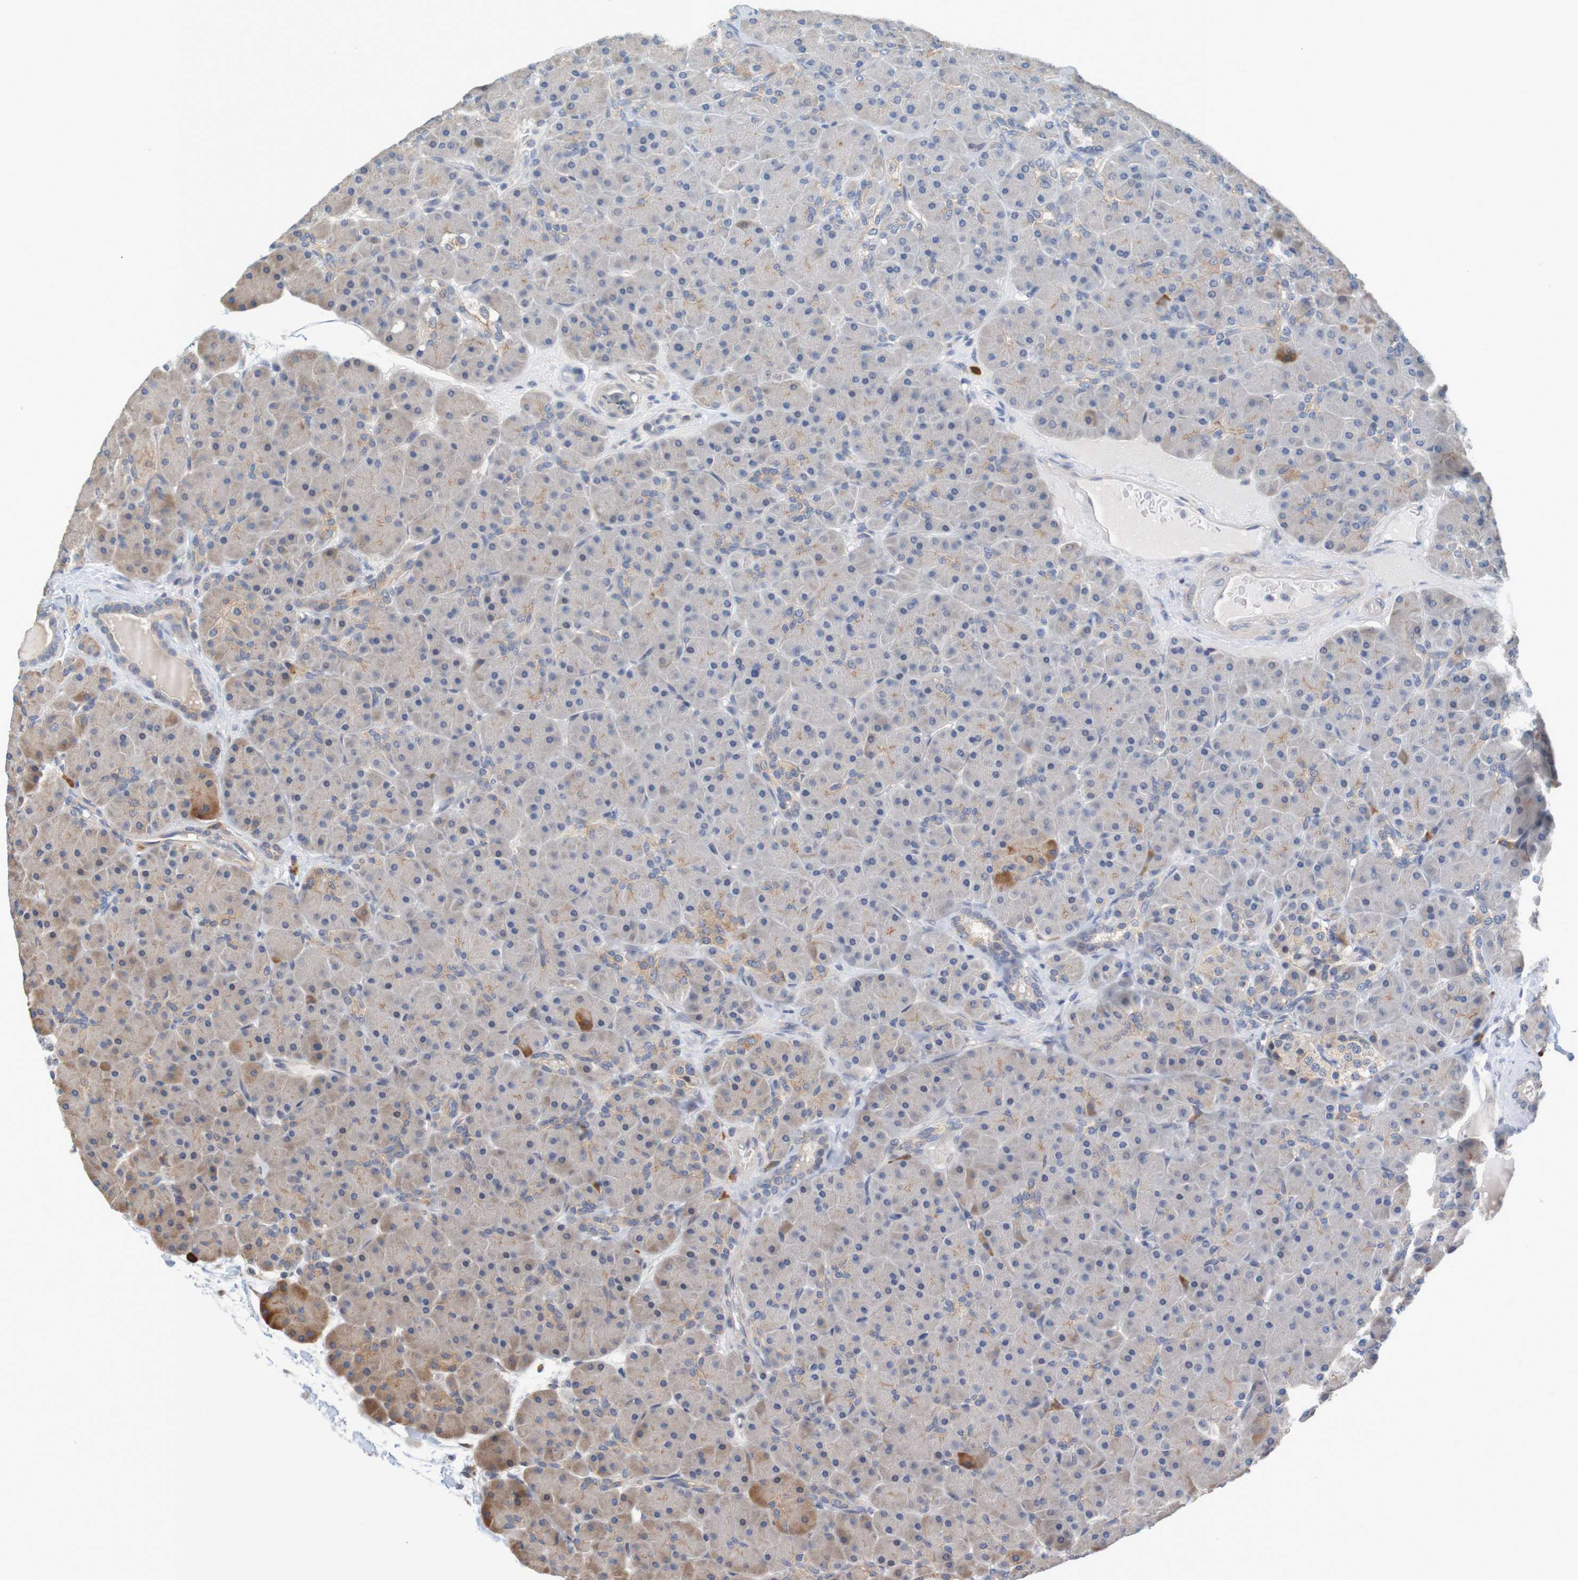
{"staining": {"intensity": "moderate", "quantity": "25%-75%", "location": "cytoplasmic/membranous"}, "tissue": "pancreas", "cell_type": "Exocrine glandular cells", "image_type": "normal", "snomed": [{"axis": "morphology", "description": "Normal tissue, NOS"}, {"axis": "topography", "description": "Pancreas"}], "caption": "Pancreas stained for a protein demonstrates moderate cytoplasmic/membranous positivity in exocrine glandular cells. Using DAB (3,3'-diaminobenzidine) (brown) and hematoxylin (blue) stains, captured at high magnification using brightfield microscopy.", "gene": "CLDN18", "patient": {"sex": "male", "age": 66}}